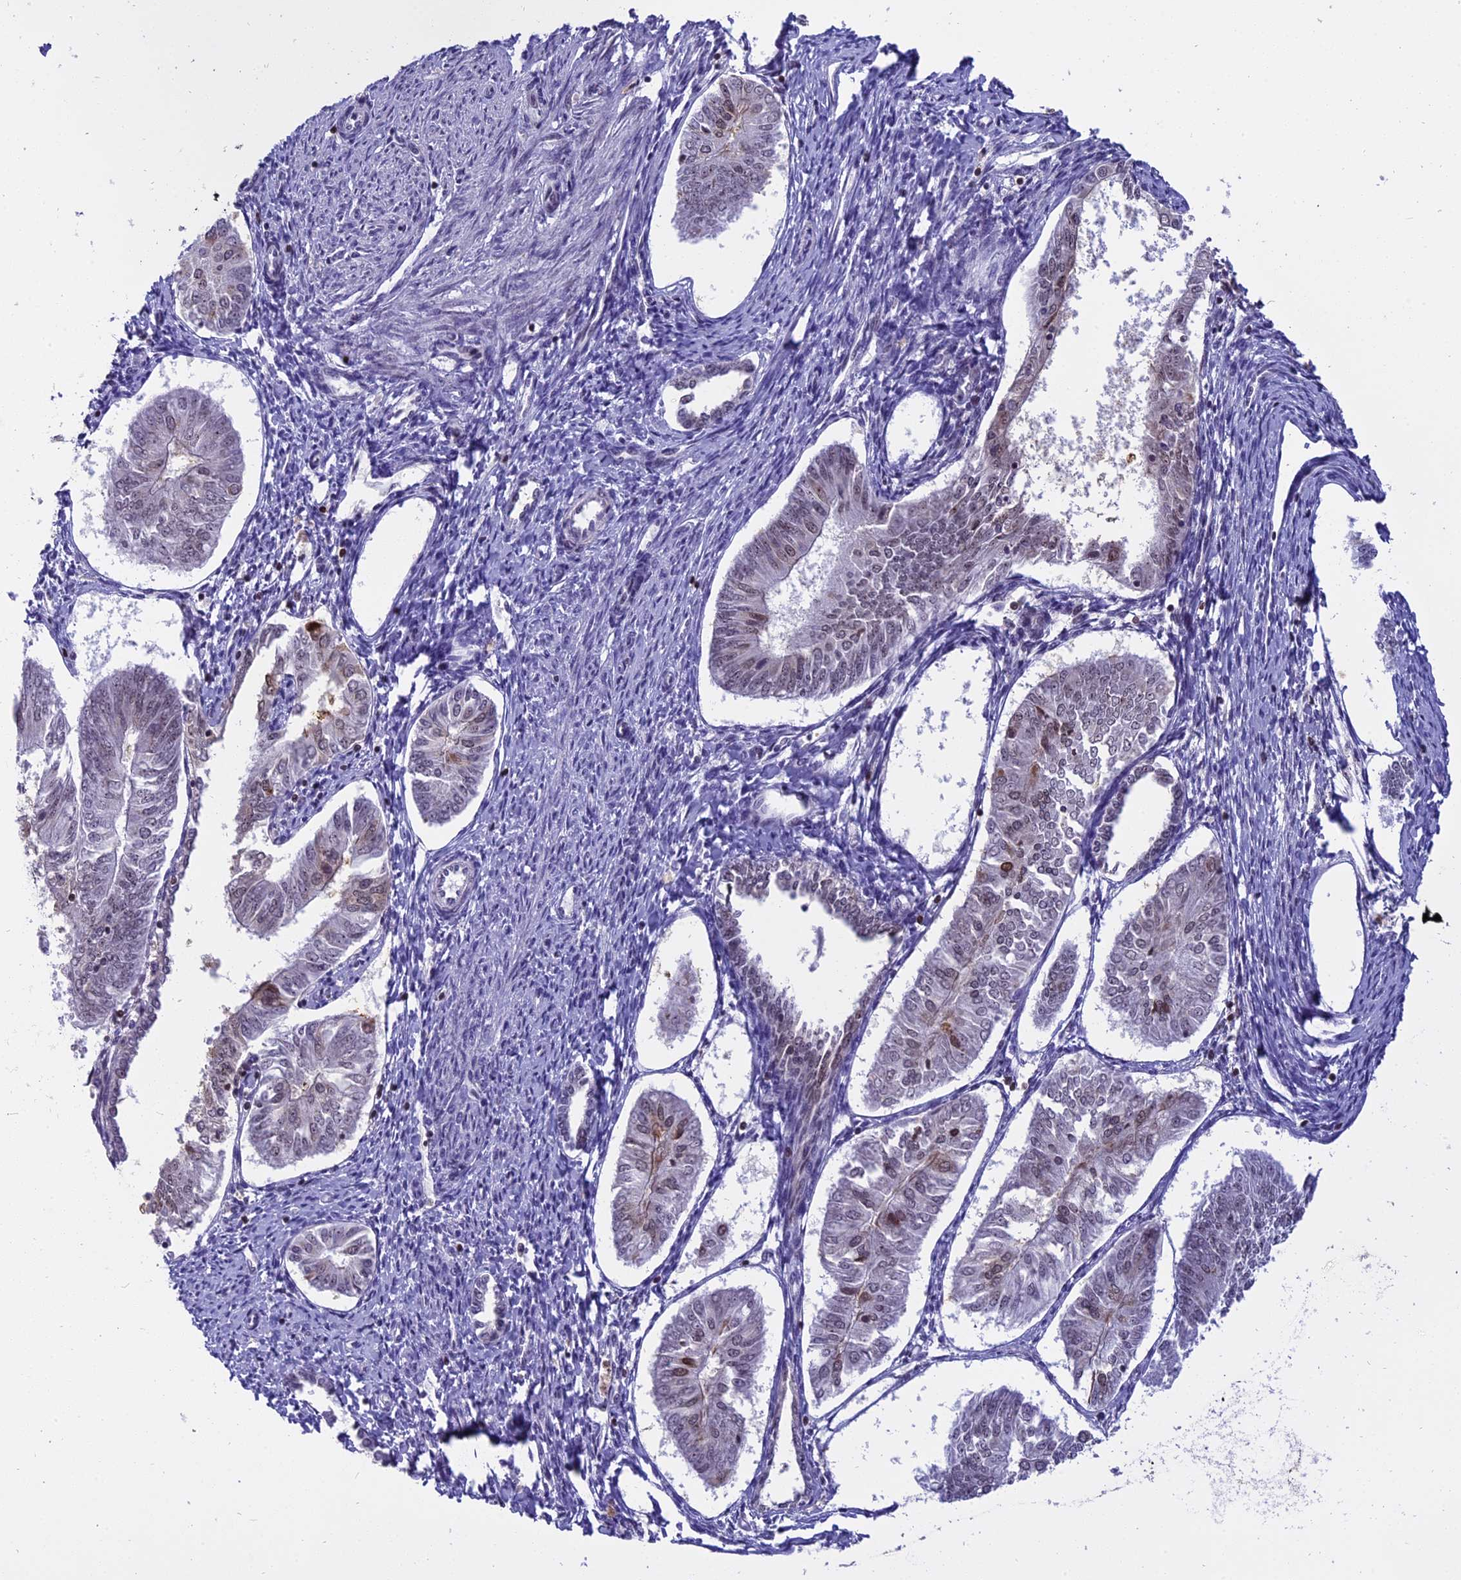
{"staining": {"intensity": "weak", "quantity": "25%-75%", "location": "nuclear"}, "tissue": "endometrial cancer", "cell_type": "Tumor cells", "image_type": "cancer", "snomed": [{"axis": "morphology", "description": "Adenocarcinoma, NOS"}, {"axis": "topography", "description": "Endometrium"}], "caption": "The micrograph reveals immunohistochemical staining of adenocarcinoma (endometrial). There is weak nuclear expression is present in approximately 25%-75% of tumor cells.", "gene": "TADA3", "patient": {"sex": "female", "age": 58}}